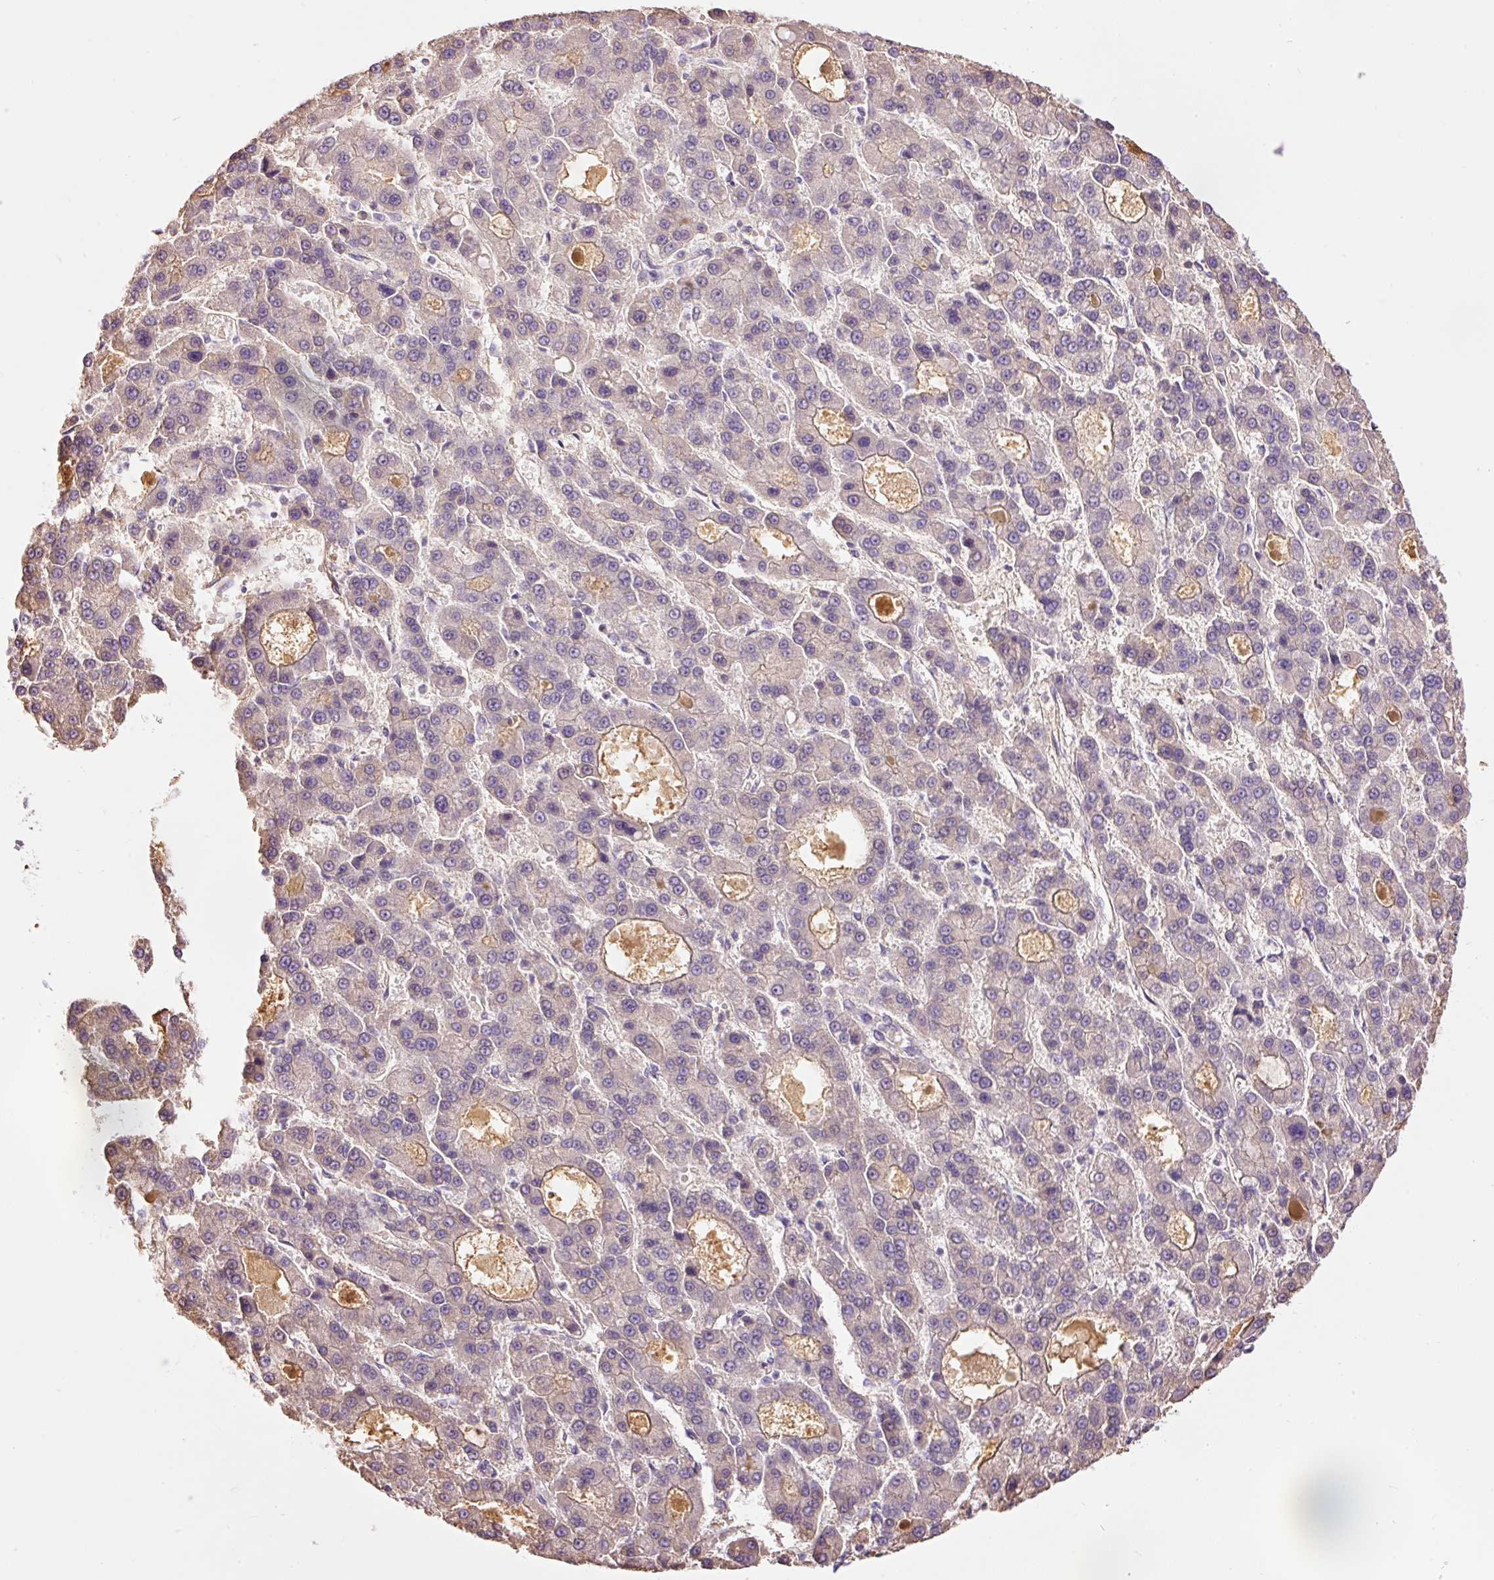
{"staining": {"intensity": "weak", "quantity": "<25%", "location": "cytoplasmic/membranous"}, "tissue": "liver cancer", "cell_type": "Tumor cells", "image_type": "cancer", "snomed": [{"axis": "morphology", "description": "Carcinoma, Hepatocellular, NOS"}, {"axis": "topography", "description": "Liver"}], "caption": "IHC histopathology image of liver cancer stained for a protein (brown), which shows no expression in tumor cells. The staining is performed using DAB (3,3'-diaminobenzidine) brown chromogen with nuclei counter-stained in using hematoxylin.", "gene": "PRPF38B", "patient": {"sex": "male", "age": 70}}